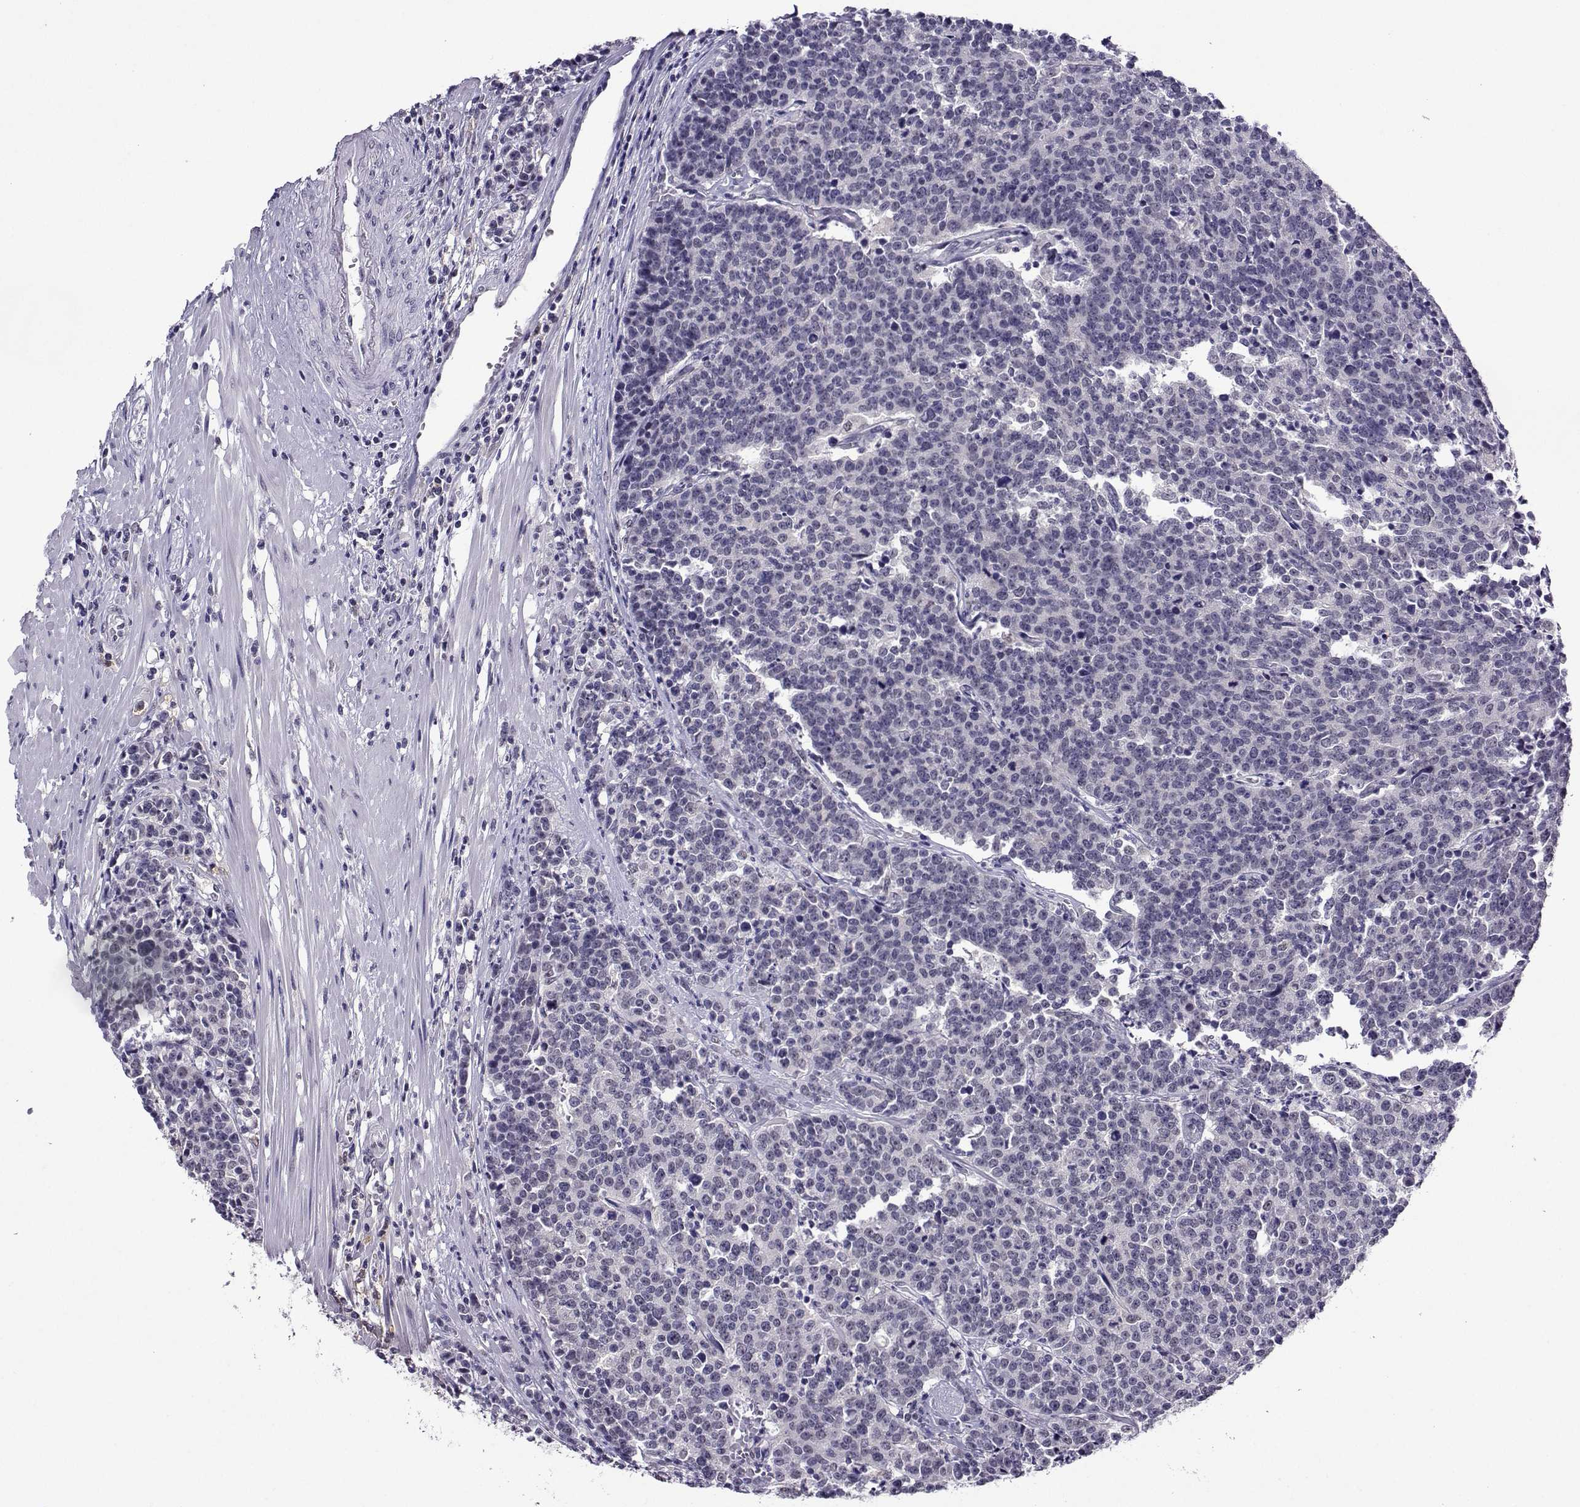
{"staining": {"intensity": "negative", "quantity": "none", "location": "none"}, "tissue": "prostate cancer", "cell_type": "Tumor cells", "image_type": "cancer", "snomed": [{"axis": "morphology", "description": "Adenocarcinoma, NOS"}, {"axis": "topography", "description": "Prostate"}], "caption": "The image displays no significant positivity in tumor cells of prostate cancer (adenocarcinoma).", "gene": "DDX20", "patient": {"sex": "male", "age": 67}}